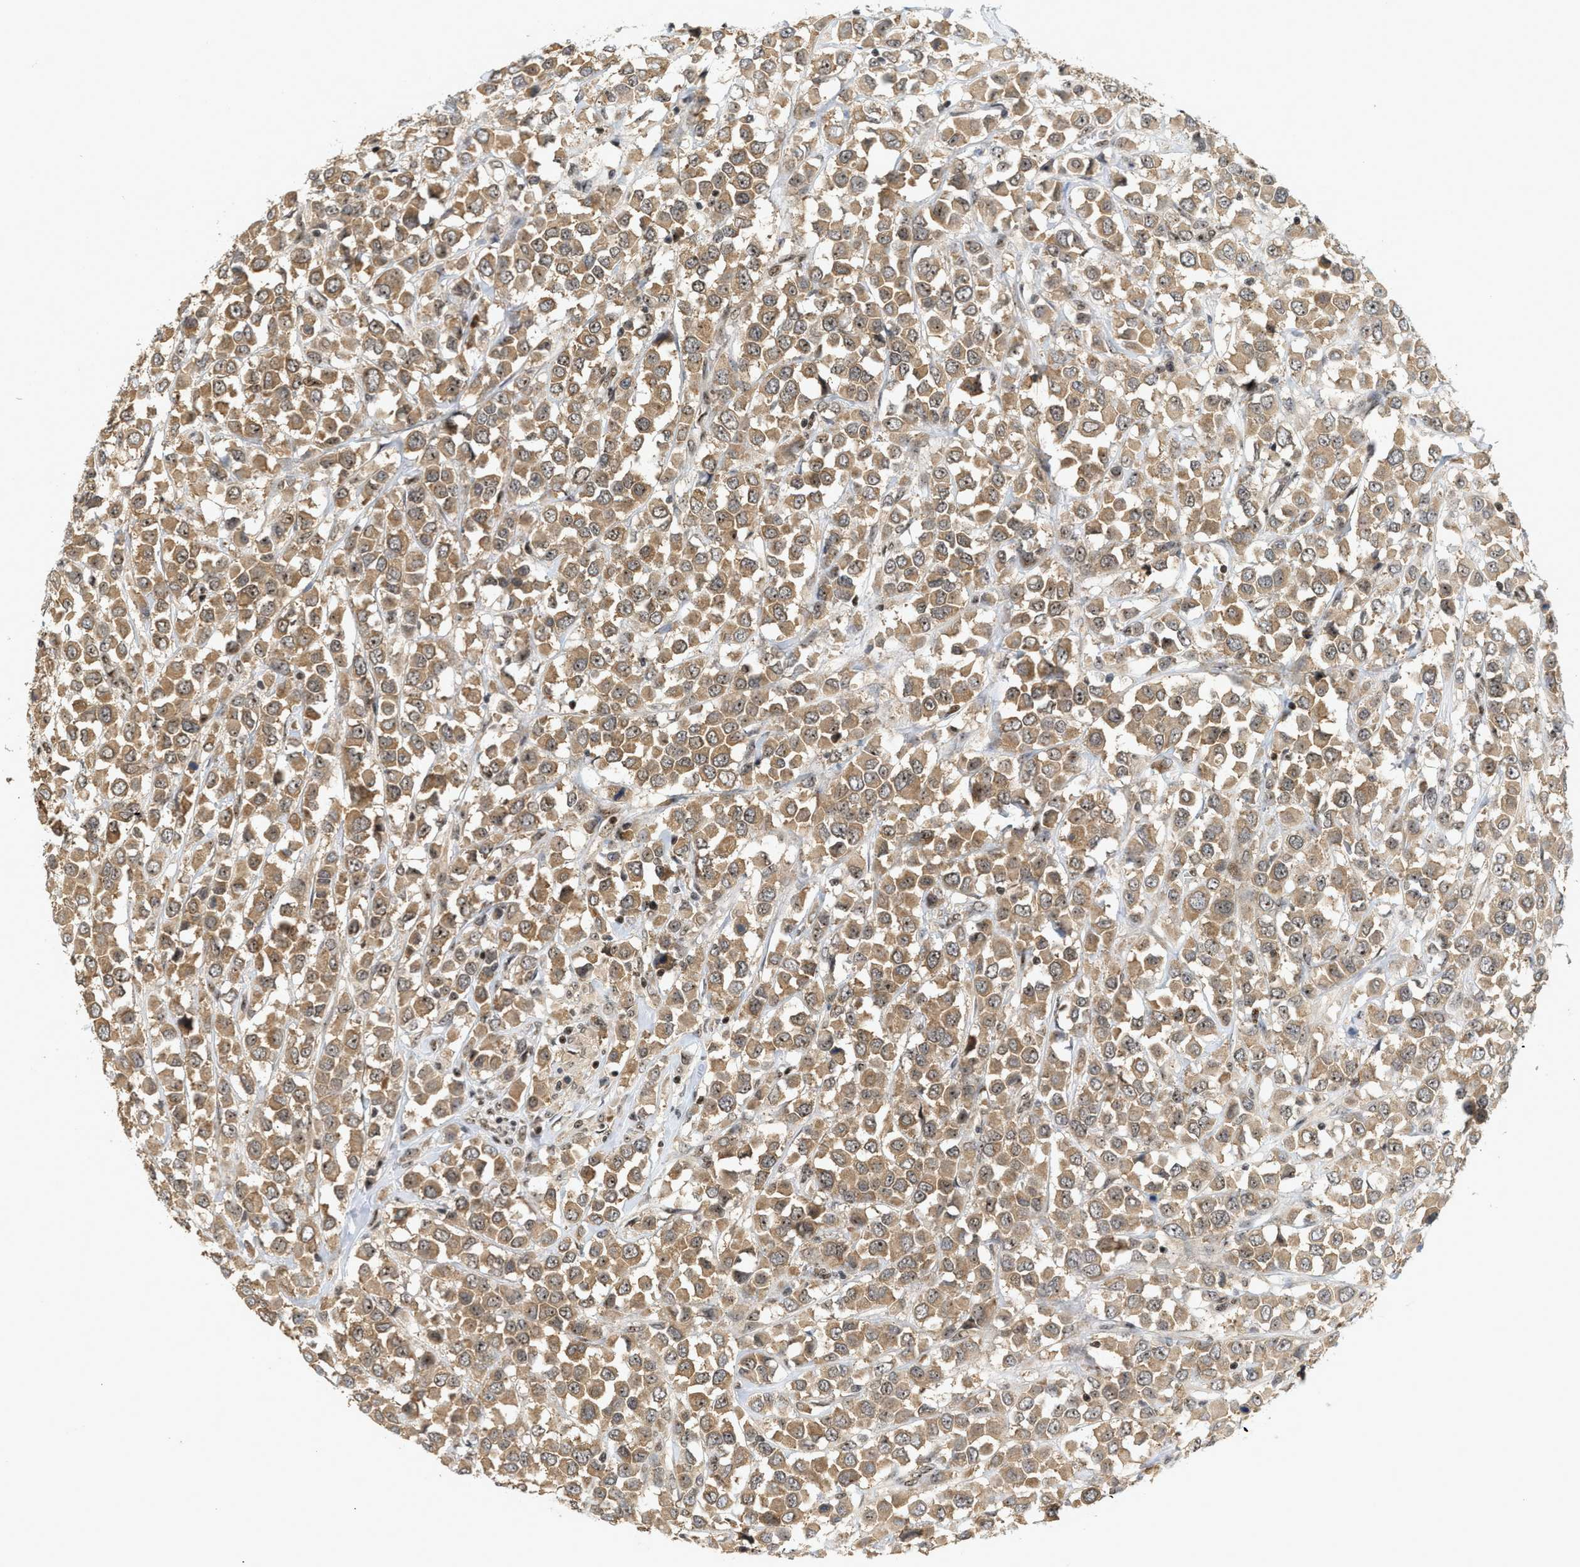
{"staining": {"intensity": "moderate", "quantity": ">75%", "location": "cytoplasmic/membranous,nuclear"}, "tissue": "breast cancer", "cell_type": "Tumor cells", "image_type": "cancer", "snomed": [{"axis": "morphology", "description": "Duct carcinoma"}, {"axis": "topography", "description": "Breast"}], "caption": "Tumor cells reveal moderate cytoplasmic/membranous and nuclear staining in about >75% of cells in breast infiltrating ductal carcinoma.", "gene": "ZNF22", "patient": {"sex": "female", "age": 61}}